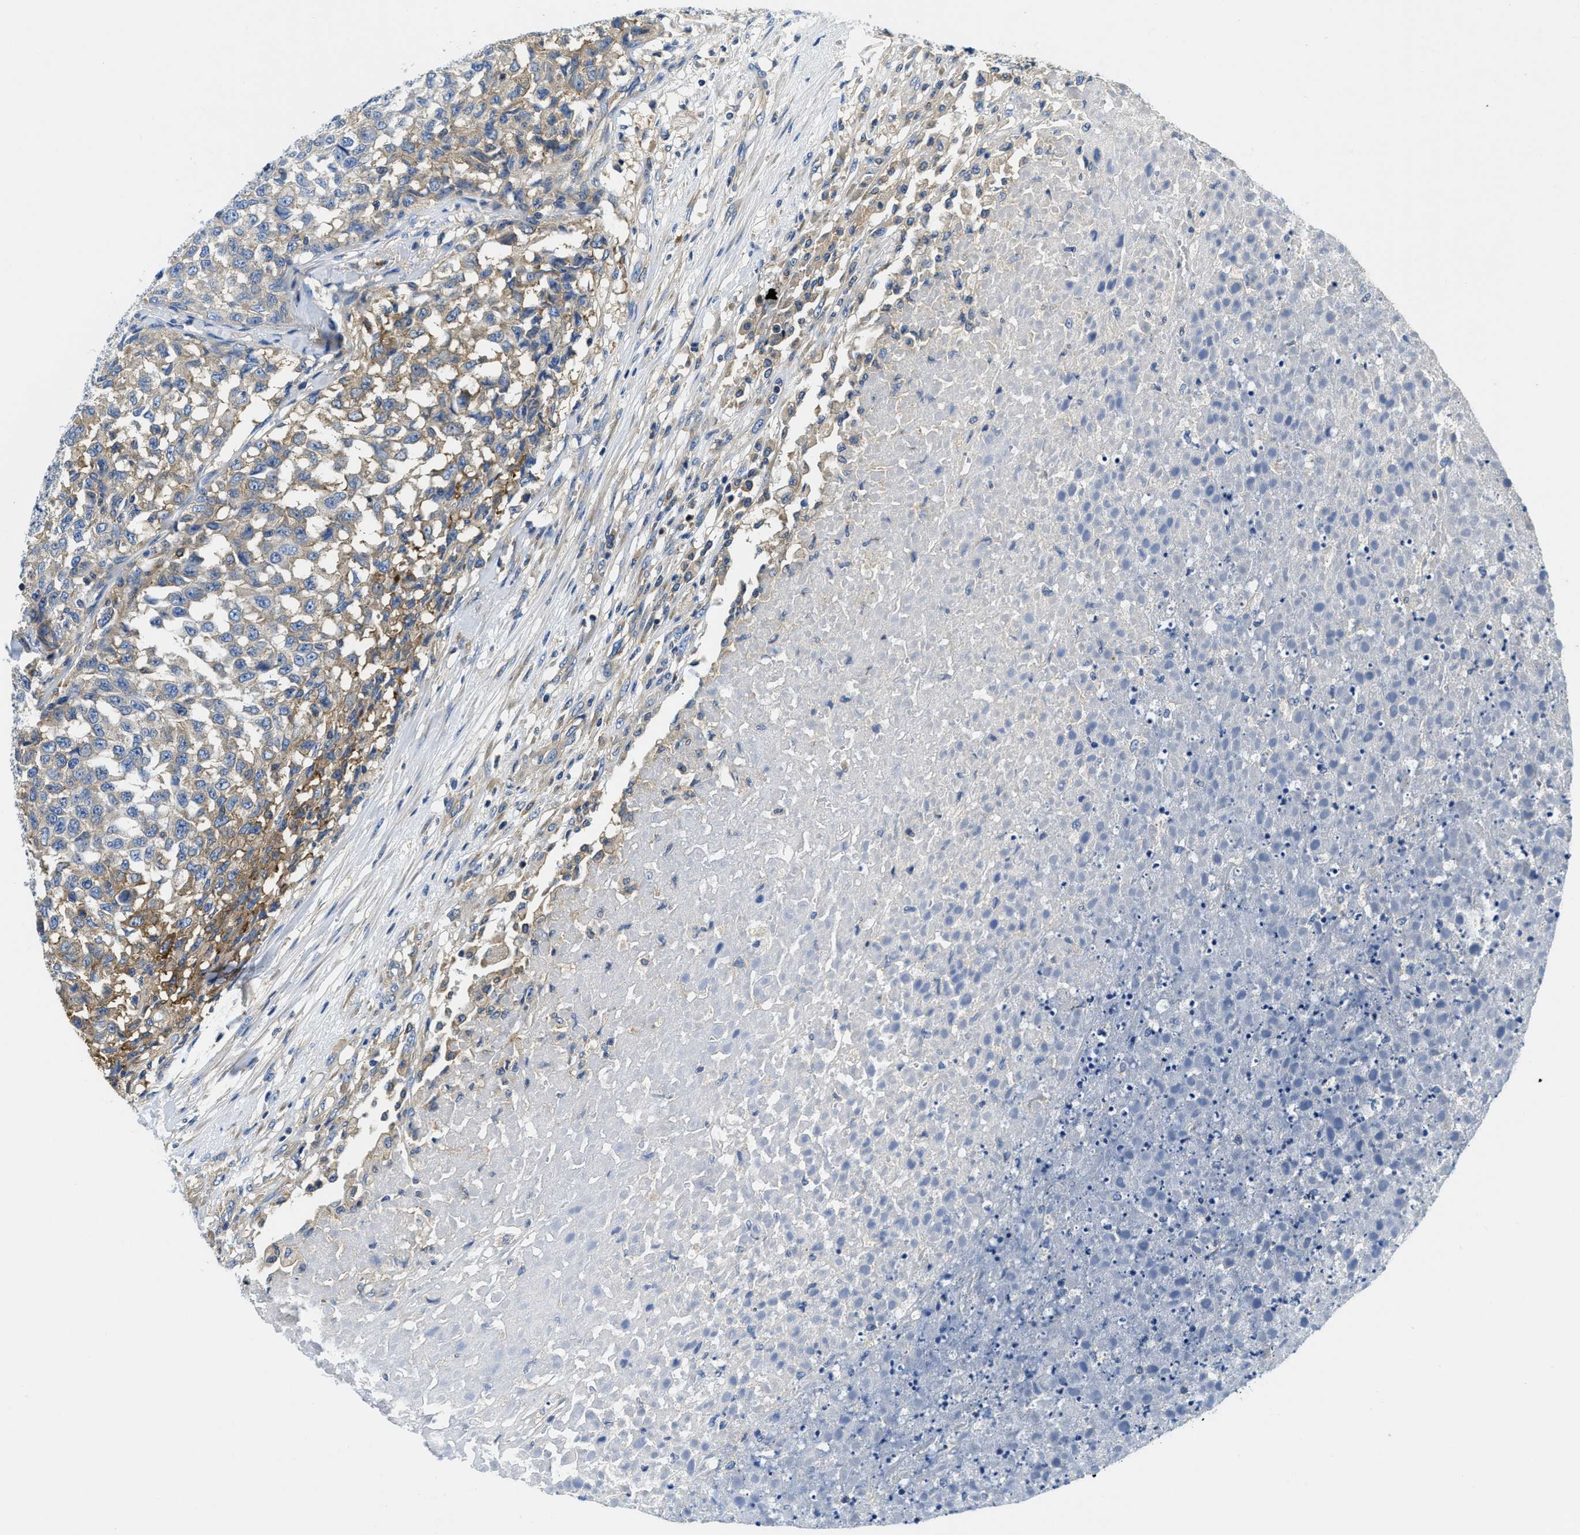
{"staining": {"intensity": "moderate", "quantity": "25%-75%", "location": "cytoplasmic/membranous"}, "tissue": "testis cancer", "cell_type": "Tumor cells", "image_type": "cancer", "snomed": [{"axis": "morphology", "description": "Seminoma, NOS"}, {"axis": "topography", "description": "Testis"}], "caption": "Human testis cancer (seminoma) stained with a protein marker reveals moderate staining in tumor cells.", "gene": "STAT2", "patient": {"sex": "male", "age": 59}}